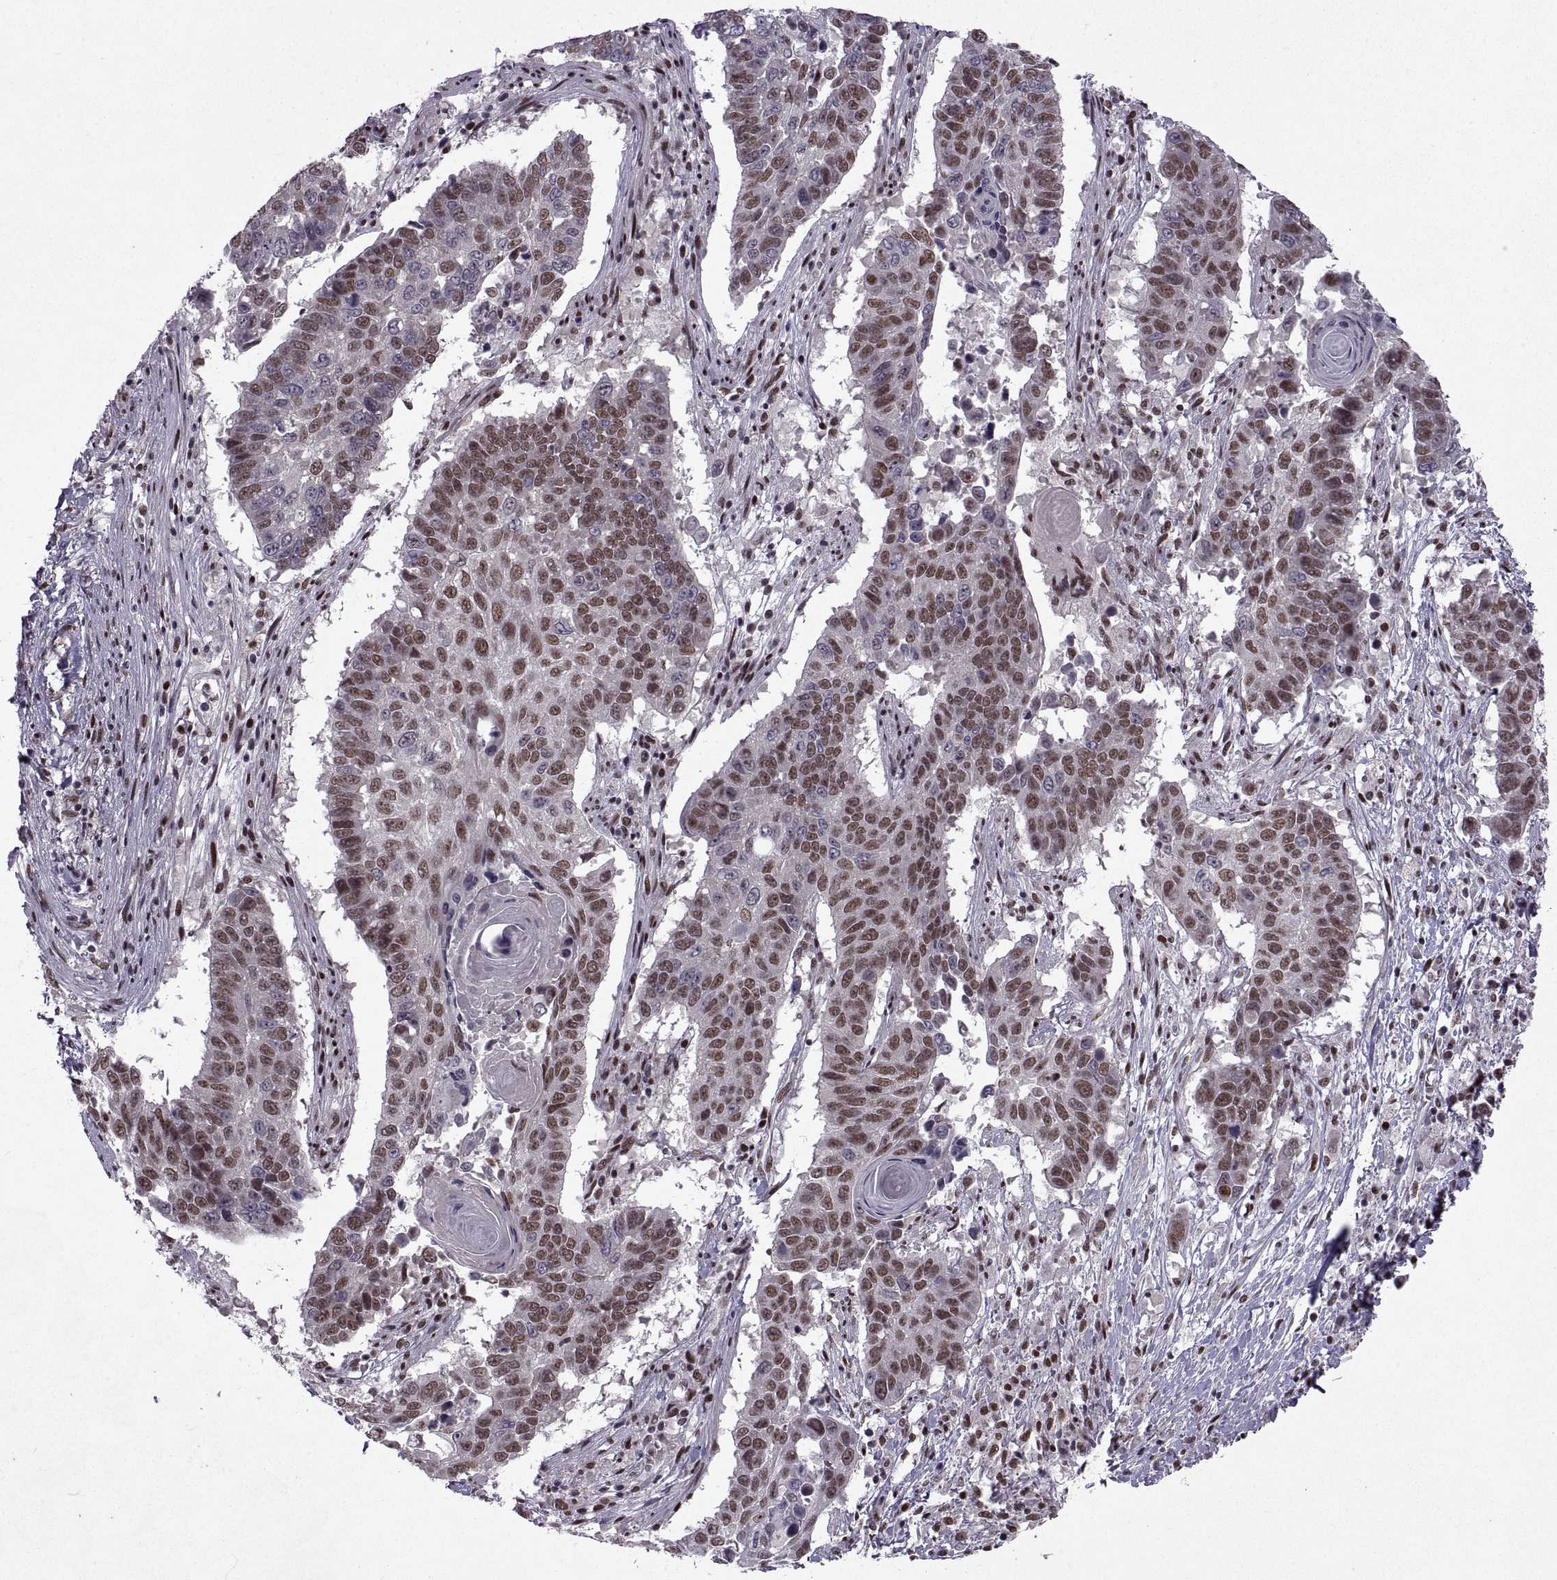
{"staining": {"intensity": "moderate", "quantity": ">75%", "location": "nuclear"}, "tissue": "lung cancer", "cell_type": "Tumor cells", "image_type": "cancer", "snomed": [{"axis": "morphology", "description": "Squamous cell carcinoma, NOS"}, {"axis": "topography", "description": "Lung"}], "caption": "A histopathology image showing moderate nuclear staining in approximately >75% of tumor cells in lung cancer, as visualized by brown immunohistochemical staining.", "gene": "MT1E", "patient": {"sex": "male", "age": 73}}